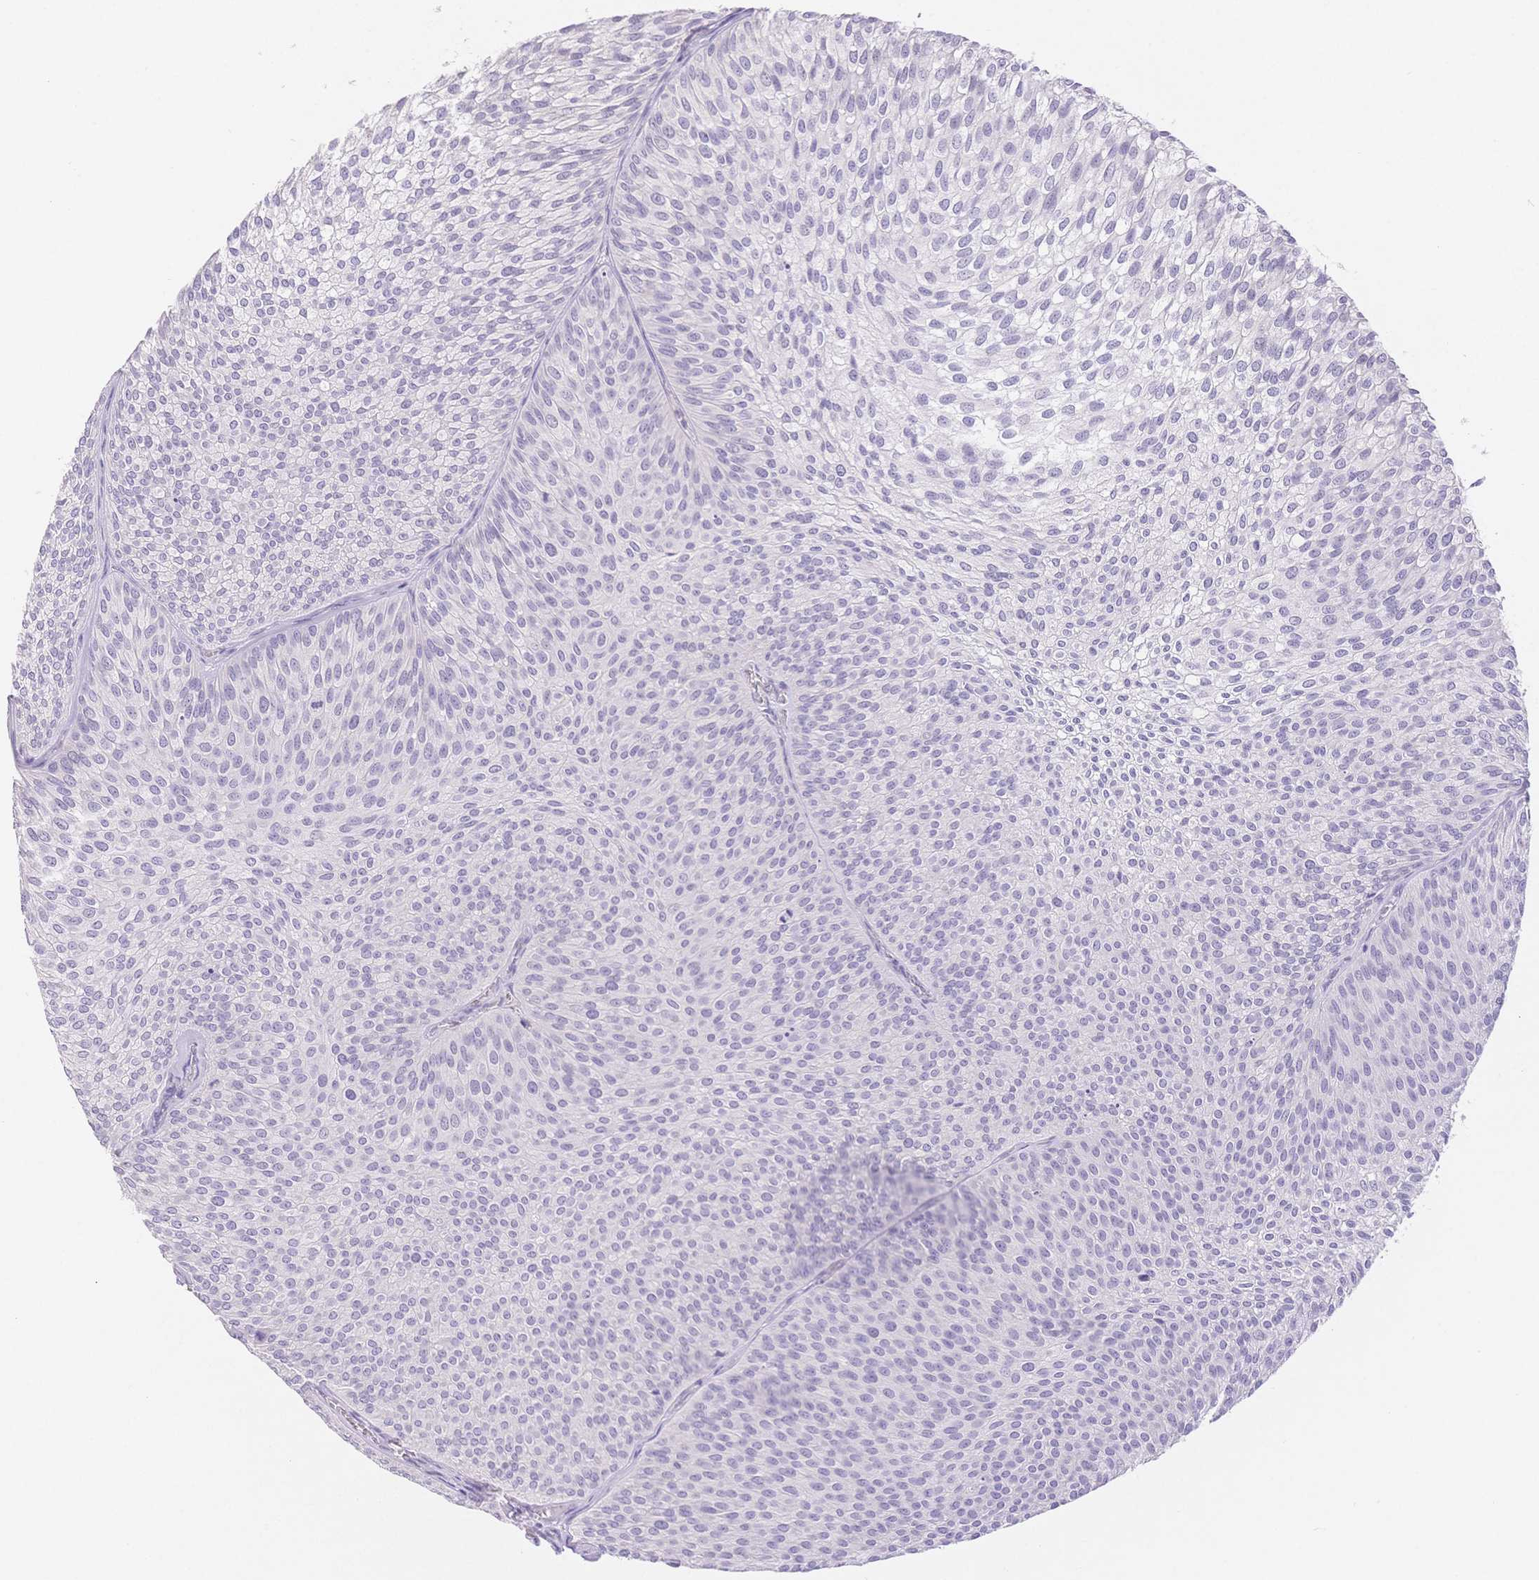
{"staining": {"intensity": "negative", "quantity": "none", "location": "none"}, "tissue": "urothelial cancer", "cell_type": "Tumor cells", "image_type": "cancer", "snomed": [{"axis": "morphology", "description": "Urothelial carcinoma, Low grade"}, {"axis": "topography", "description": "Urinary bladder"}], "caption": "High magnification brightfield microscopy of low-grade urothelial carcinoma stained with DAB (3,3'-diaminobenzidine) (brown) and counterstained with hematoxylin (blue): tumor cells show no significant staining.", "gene": "MYOM1", "patient": {"sex": "male", "age": 91}}